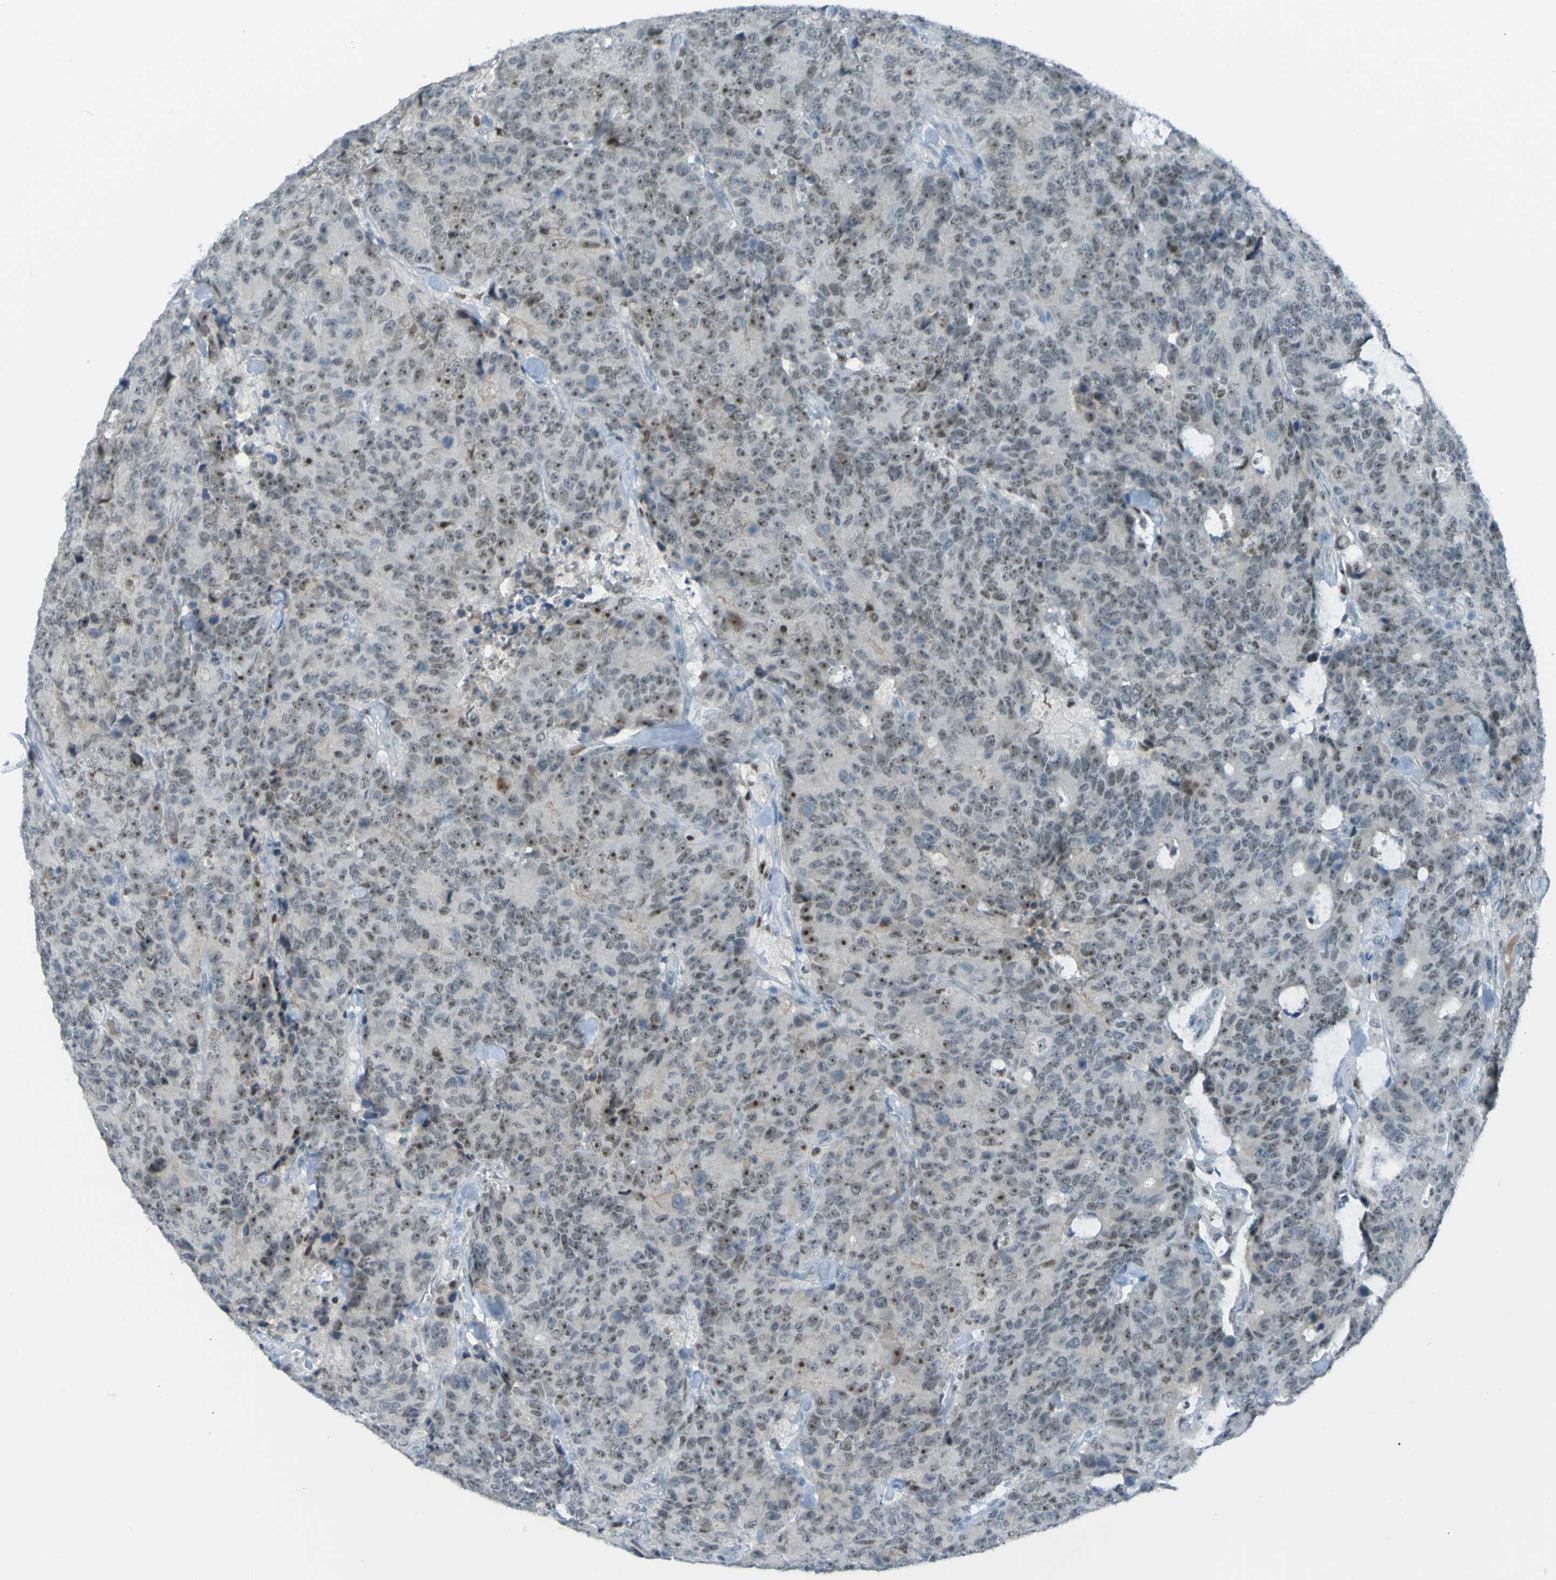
{"staining": {"intensity": "weak", "quantity": ">75%", "location": "nuclear"}, "tissue": "colorectal cancer", "cell_type": "Tumor cells", "image_type": "cancer", "snomed": [{"axis": "morphology", "description": "Adenocarcinoma, NOS"}, {"axis": "topography", "description": "Colon"}], "caption": "A high-resolution image shows IHC staining of colorectal cancer, which exhibits weak nuclear expression in approximately >75% of tumor cells. (Brightfield microscopy of DAB IHC at high magnification).", "gene": "USP36", "patient": {"sex": "female", "age": 86}}